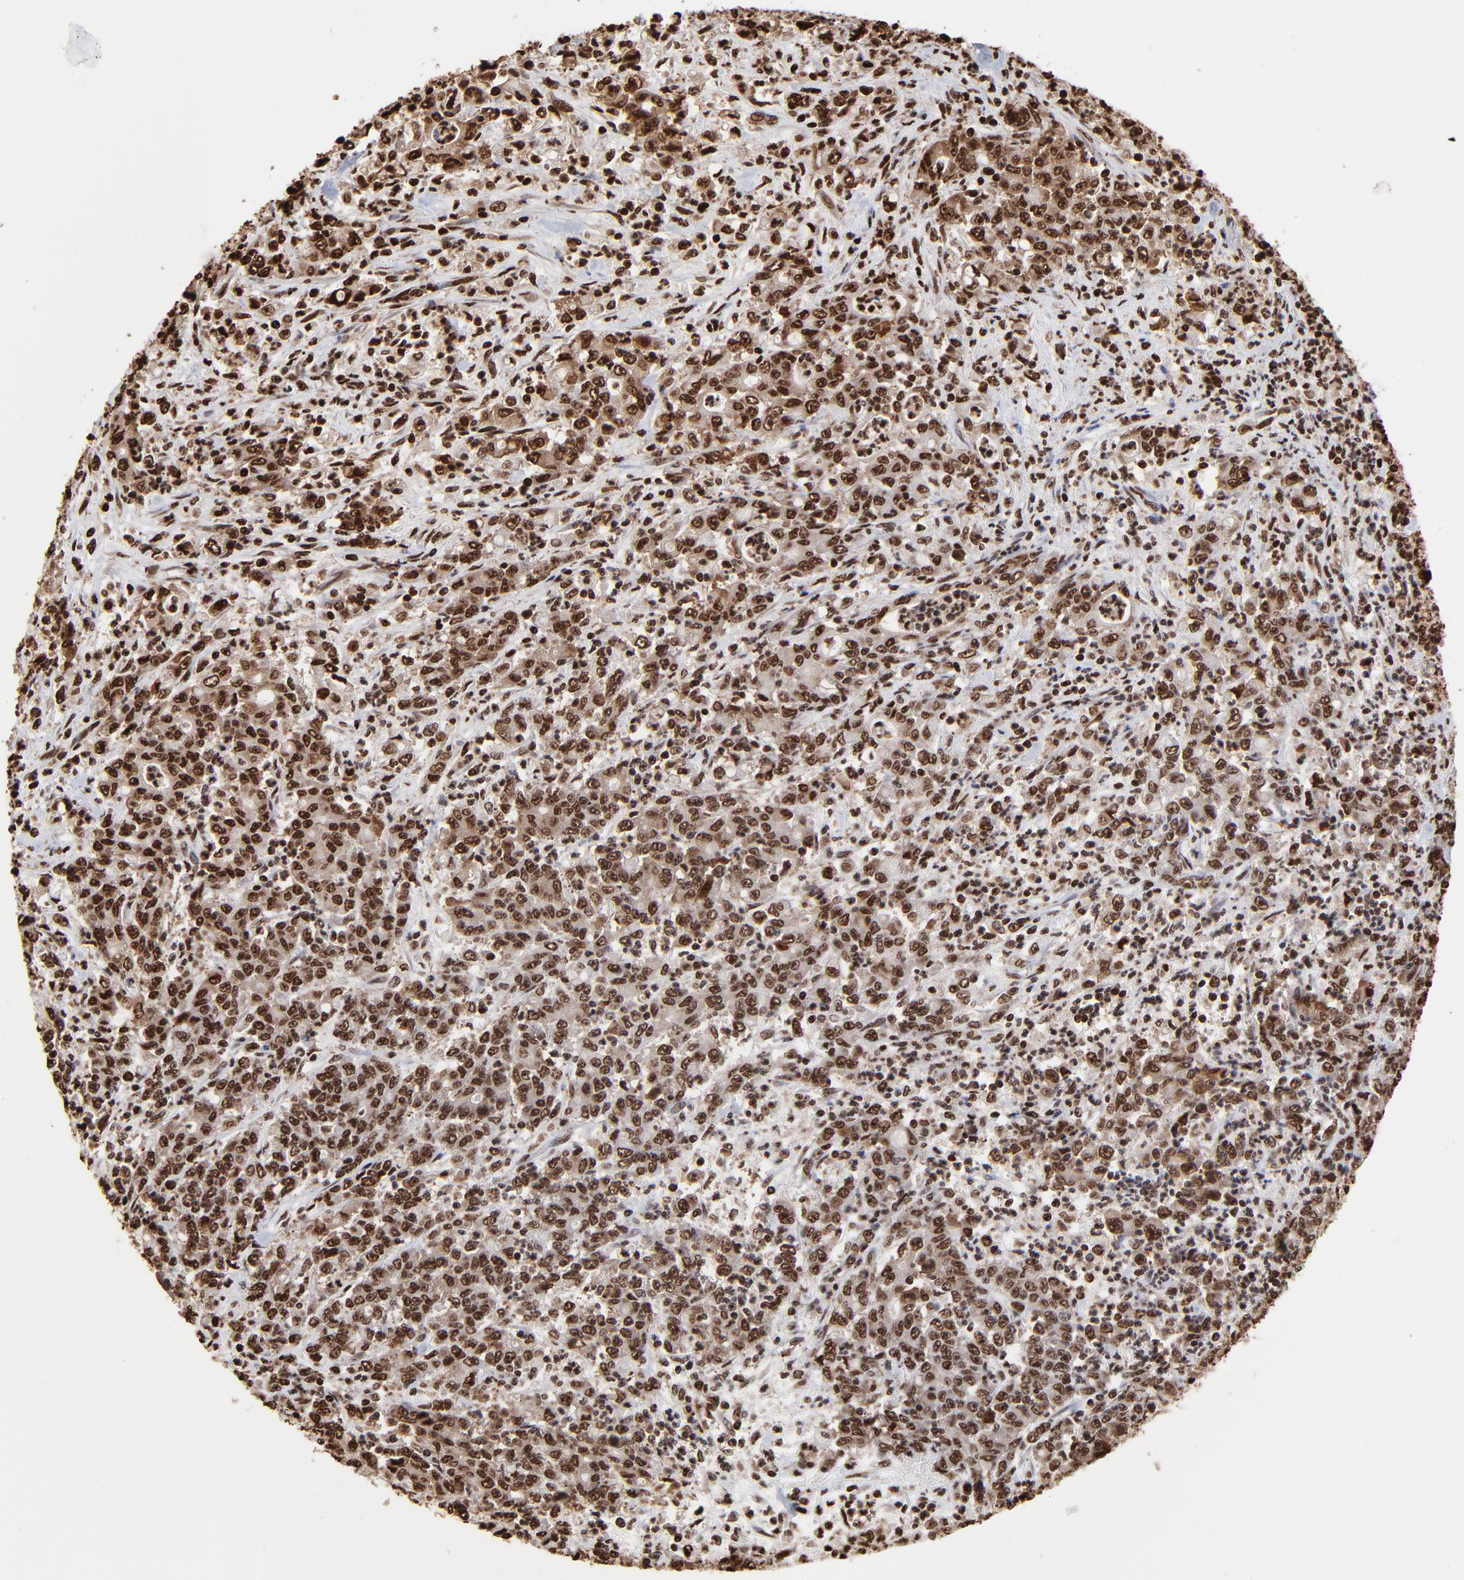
{"staining": {"intensity": "strong", "quantity": ">75%", "location": "cytoplasmic/membranous,nuclear"}, "tissue": "stomach cancer", "cell_type": "Tumor cells", "image_type": "cancer", "snomed": [{"axis": "morphology", "description": "Adenocarcinoma, NOS"}, {"axis": "topography", "description": "Stomach, lower"}], "caption": "A brown stain highlights strong cytoplasmic/membranous and nuclear positivity of a protein in human stomach cancer (adenocarcinoma) tumor cells.", "gene": "ZNF544", "patient": {"sex": "female", "age": 71}}